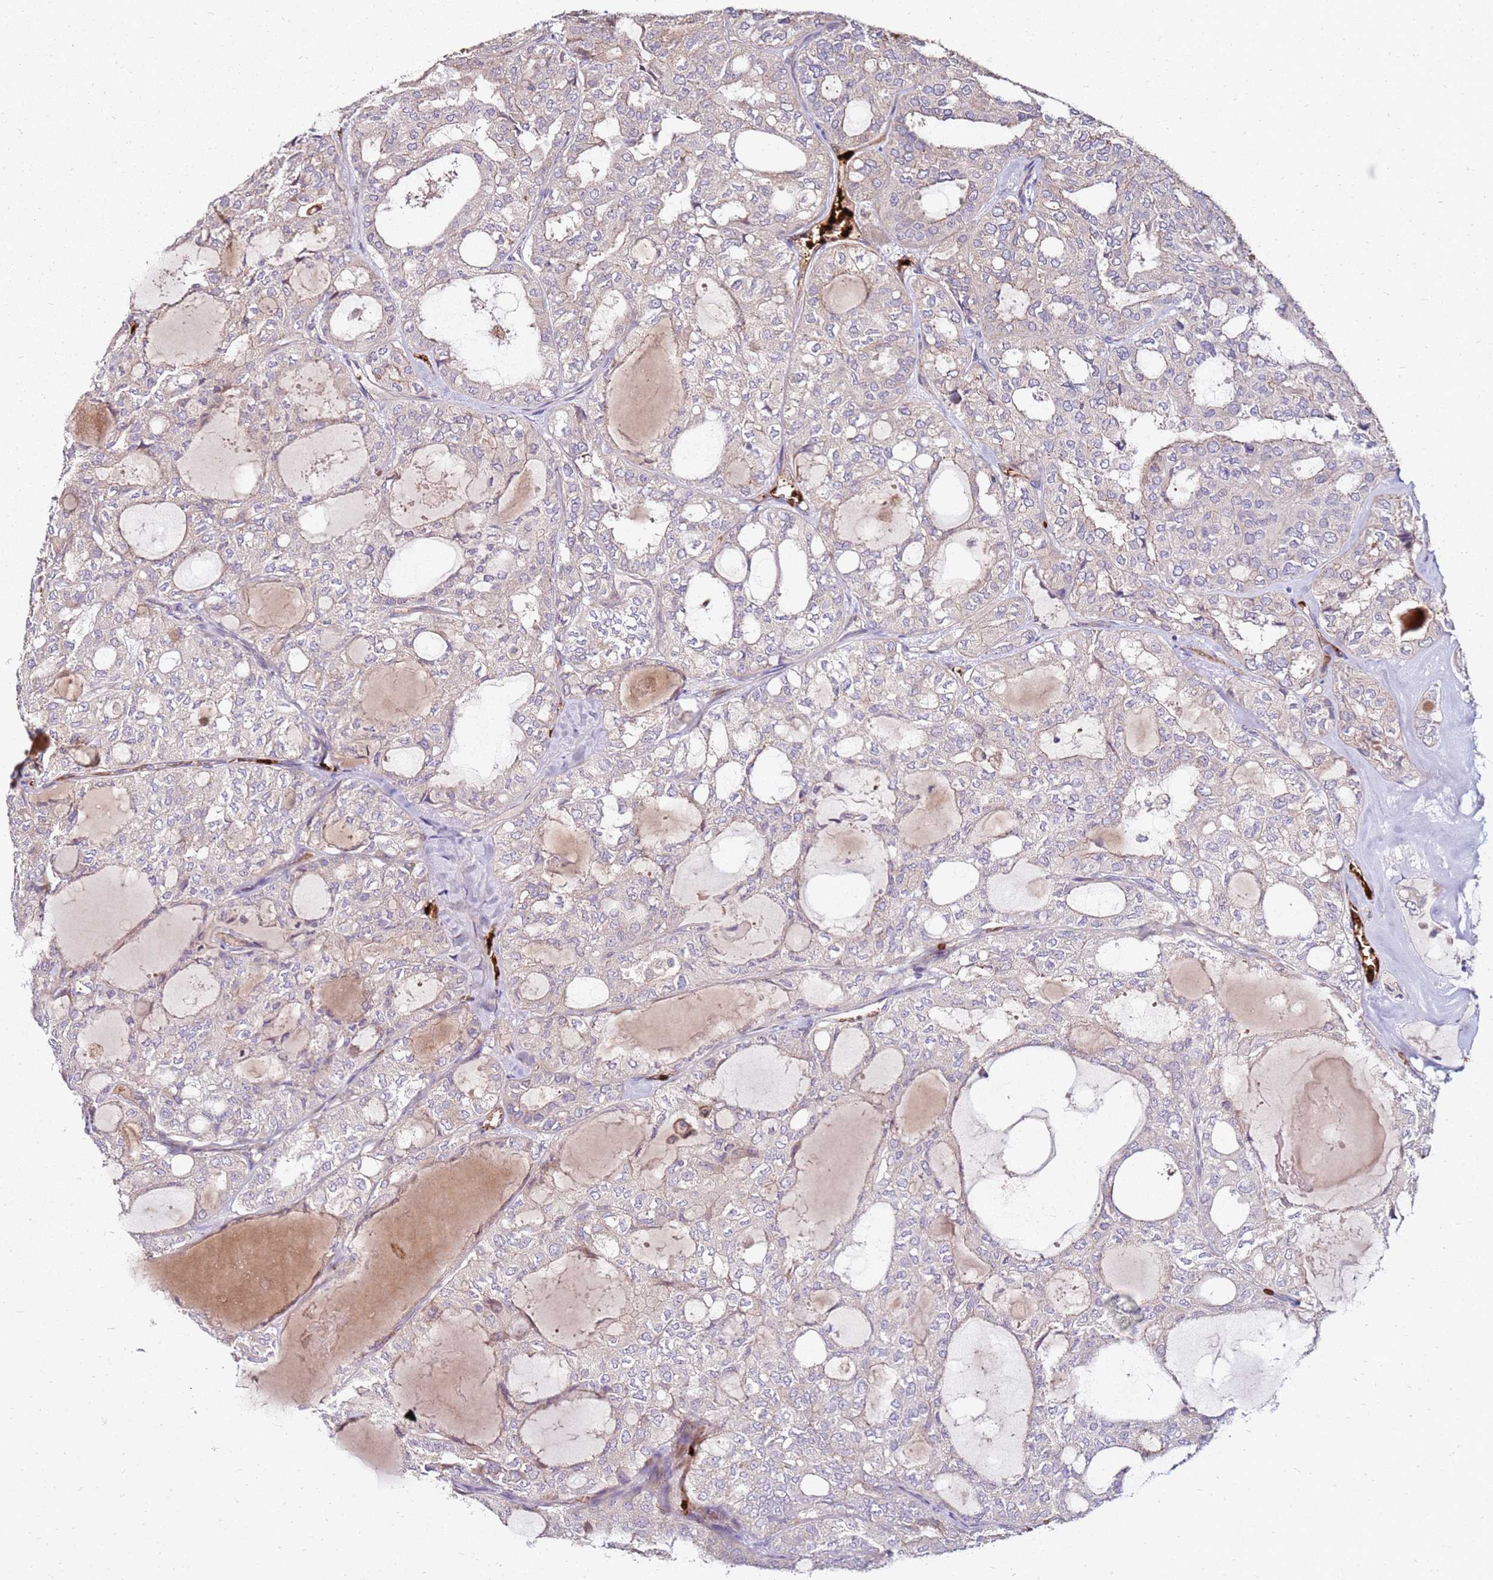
{"staining": {"intensity": "weak", "quantity": "25%-75%", "location": "cytoplasmic/membranous"}, "tissue": "thyroid cancer", "cell_type": "Tumor cells", "image_type": "cancer", "snomed": [{"axis": "morphology", "description": "Follicular adenoma carcinoma, NOS"}, {"axis": "topography", "description": "Thyroid gland"}], "caption": "Human thyroid cancer stained with a protein marker displays weak staining in tumor cells.", "gene": "RNF11", "patient": {"sex": "male", "age": 75}}